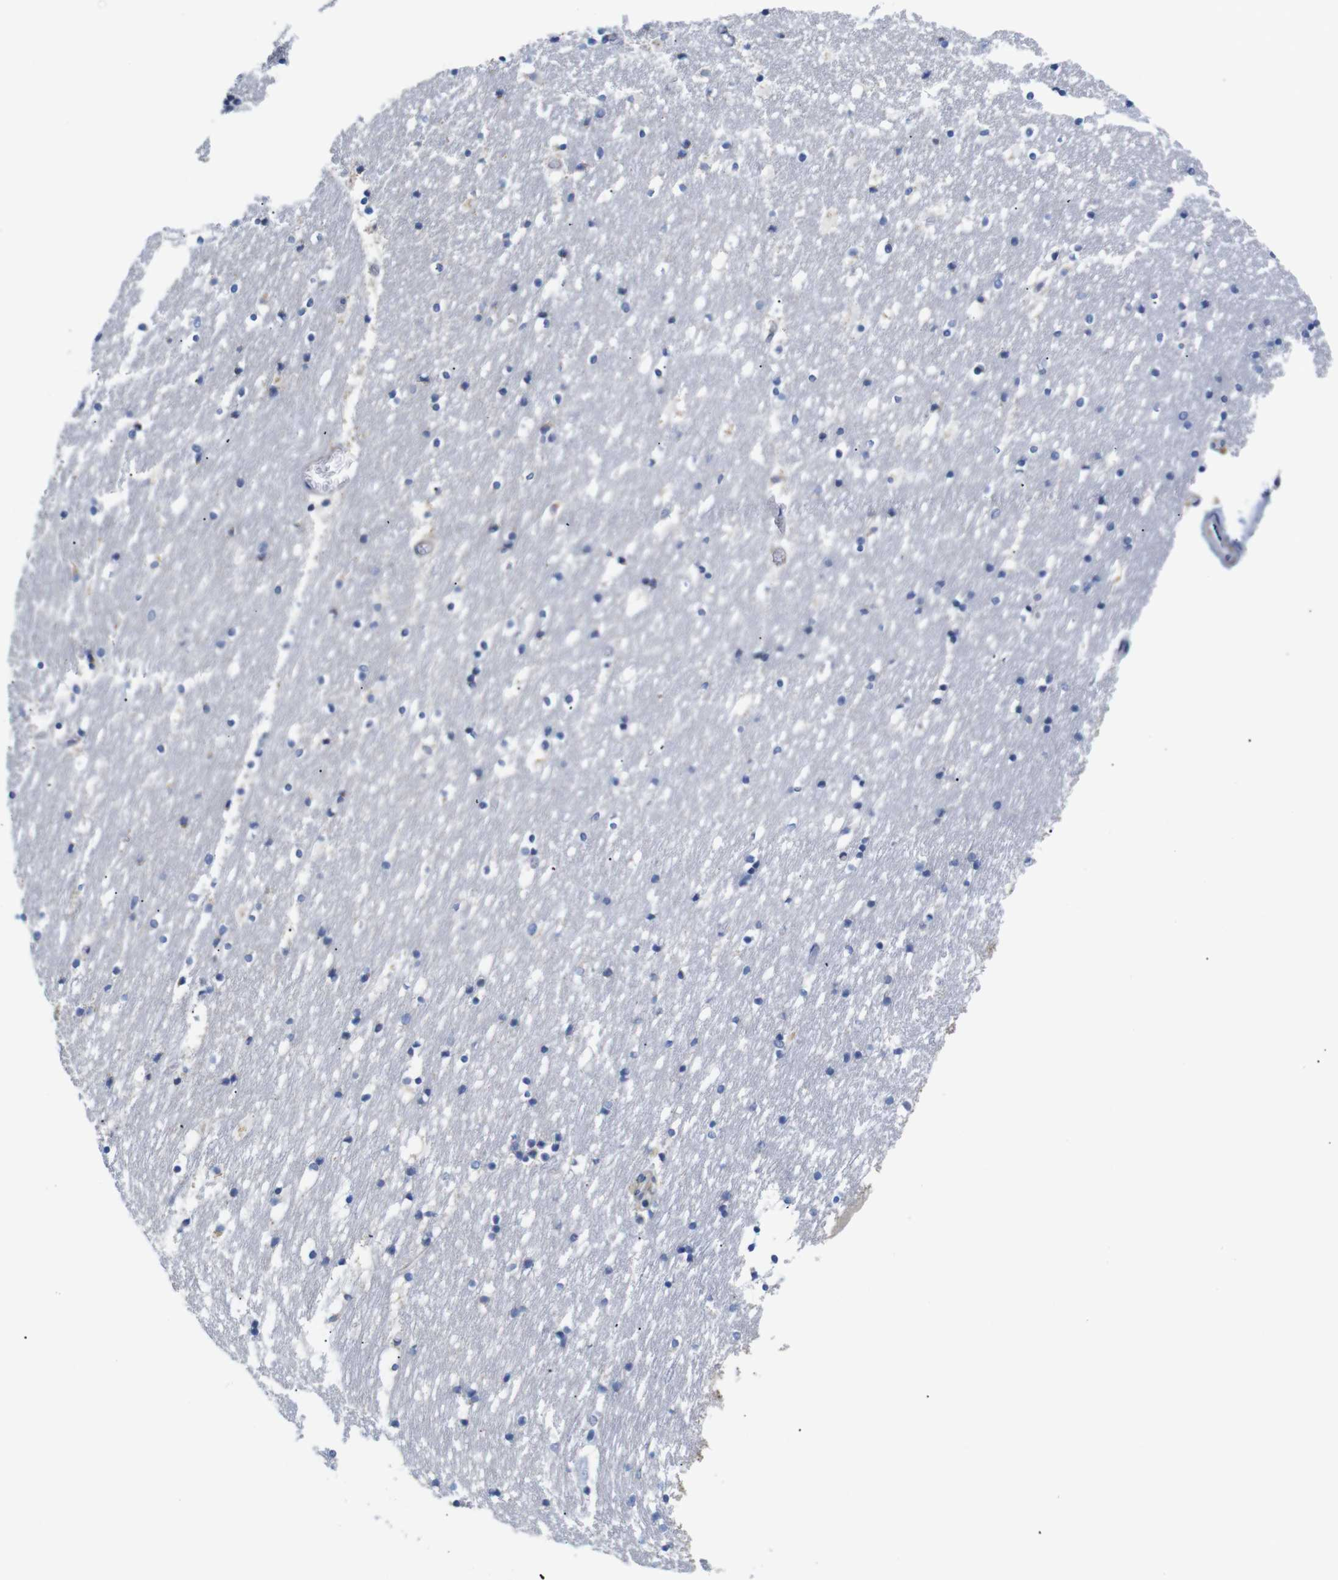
{"staining": {"intensity": "negative", "quantity": "none", "location": "none"}, "tissue": "caudate", "cell_type": "Glial cells", "image_type": "normal", "snomed": [{"axis": "morphology", "description": "Normal tissue, NOS"}, {"axis": "topography", "description": "Lateral ventricle wall"}], "caption": "IHC of benign caudate exhibits no positivity in glial cells. The staining was performed using DAB (3,3'-diaminobenzidine) to visualize the protein expression in brown, while the nuclei were stained in blue with hematoxylin (Magnification: 20x).", "gene": "LRRC55", "patient": {"sex": "male", "age": 45}}